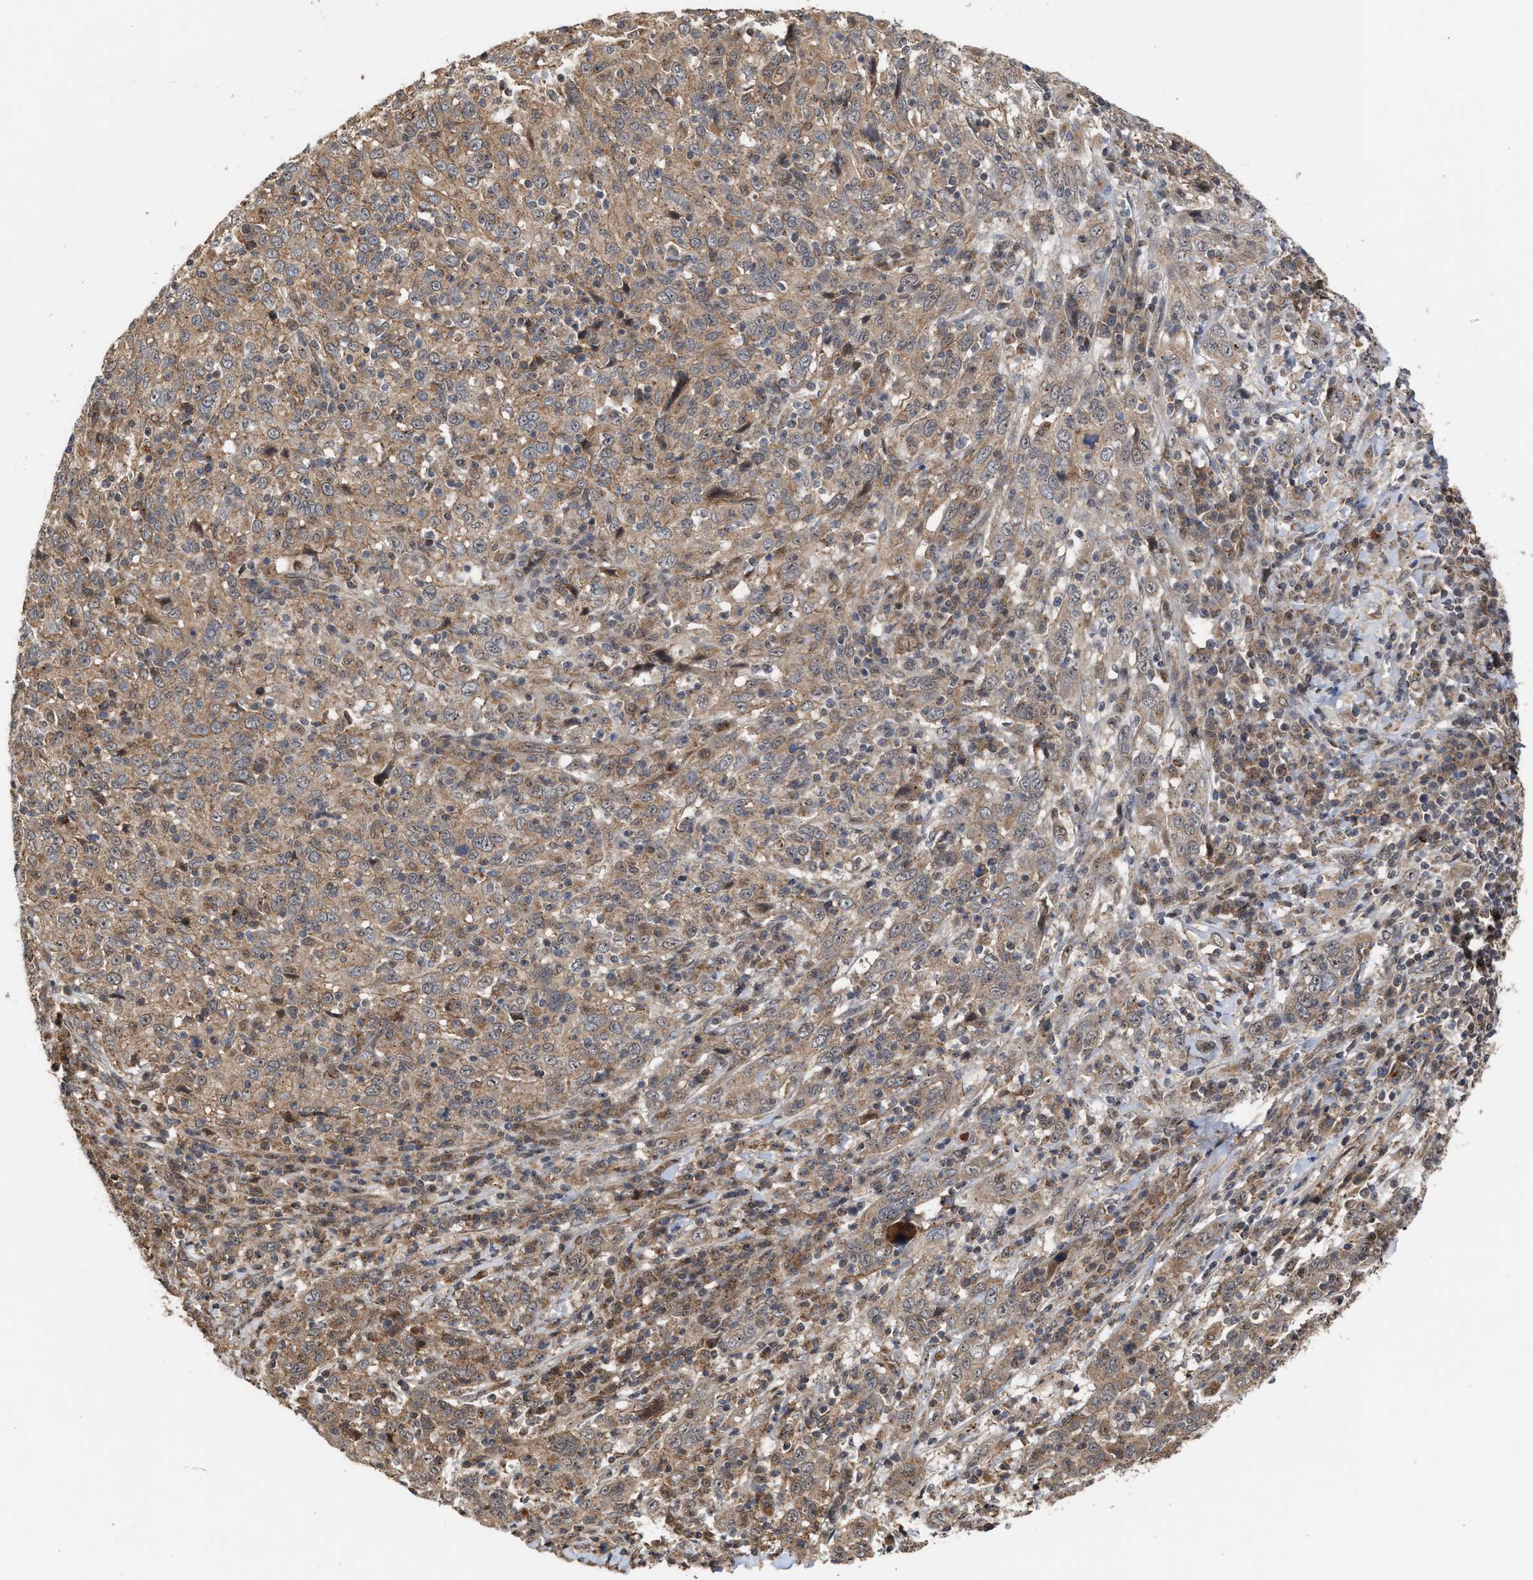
{"staining": {"intensity": "moderate", "quantity": ">75%", "location": "cytoplasmic/membranous"}, "tissue": "cervical cancer", "cell_type": "Tumor cells", "image_type": "cancer", "snomed": [{"axis": "morphology", "description": "Squamous cell carcinoma, NOS"}, {"axis": "topography", "description": "Cervix"}], "caption": "IHC histopathology image of squamous cell carcinoma (cervical) stained for a protein (brown), which exhibits medium levels of moderate cytoplasmic/membranous expression in about >75% of tumor cells.", "gene": "EXOSC2", "patient": {"sex": "female", "age": 46}}